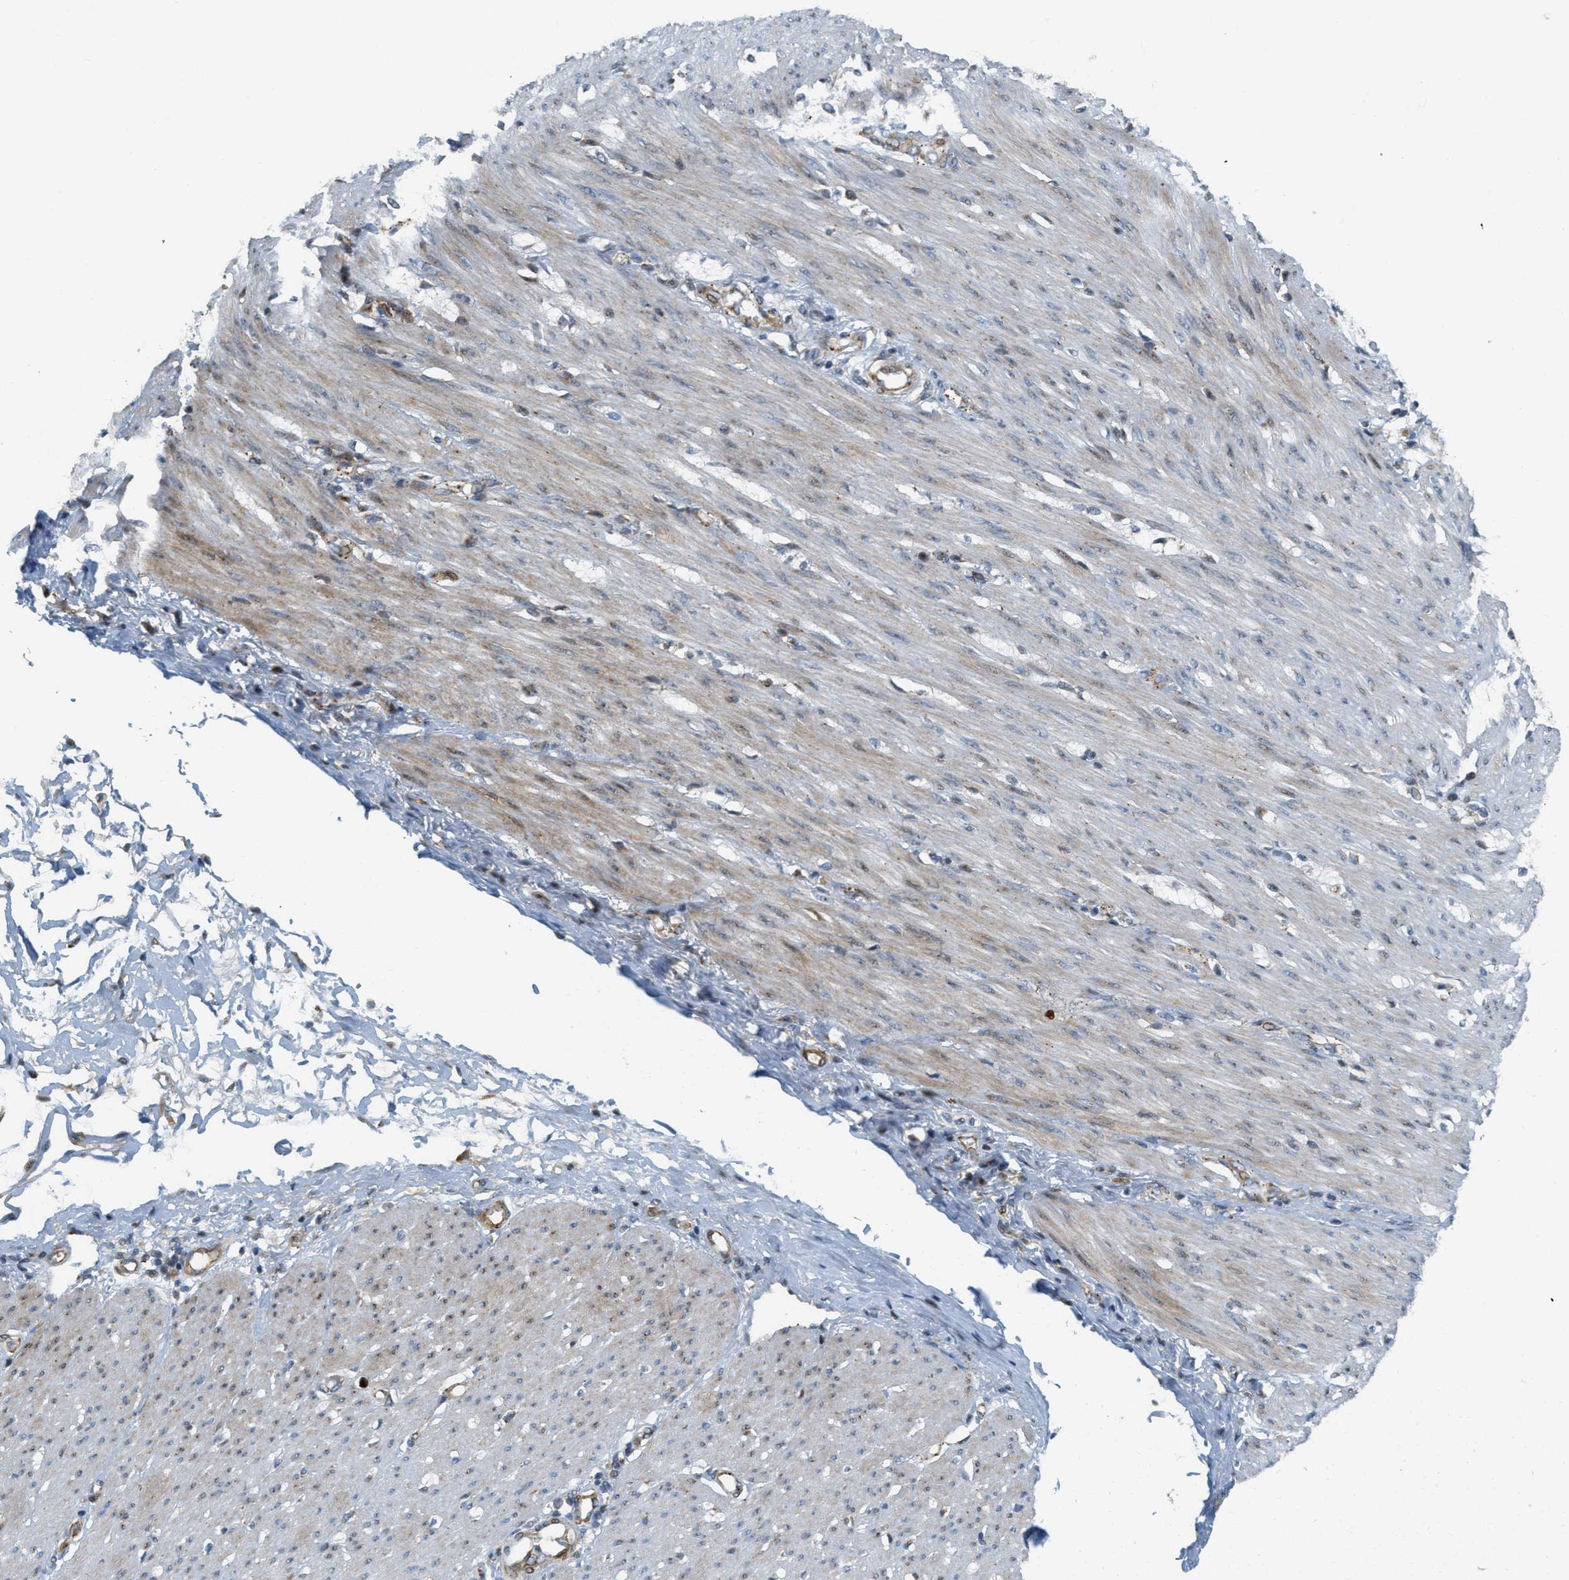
{"staining": {"intensity": "moderate", "quantity": "<25%", "location": "cytoplasmic/membranous"}, "tissue": "adipose tissue", "cell_type": "Adipocytes", "image_type": "normal", "snomed": [{"axis": "morphology", "description": "Normal tissue, NOS"}, {"axis": "morphology", "description": "Adenocarcinoma, NOS"}, {"axis": "topography", "description": "Colon"}, {"axis": "topography", "description": "Peripheral nerve tissue"}], "caption": "Immunohistochemical staining of normal adipose tissue demonstrates low levels of moderate cytoplasmic/membranous positivity in approximately <25% of adipocytes. (Stains: DAB in brown, nuclei in blue, Microscopy: brightfield microscopy at high magnification).", "gene": "ZFPL1", "patient": {"sex": "male", "age": 14}}